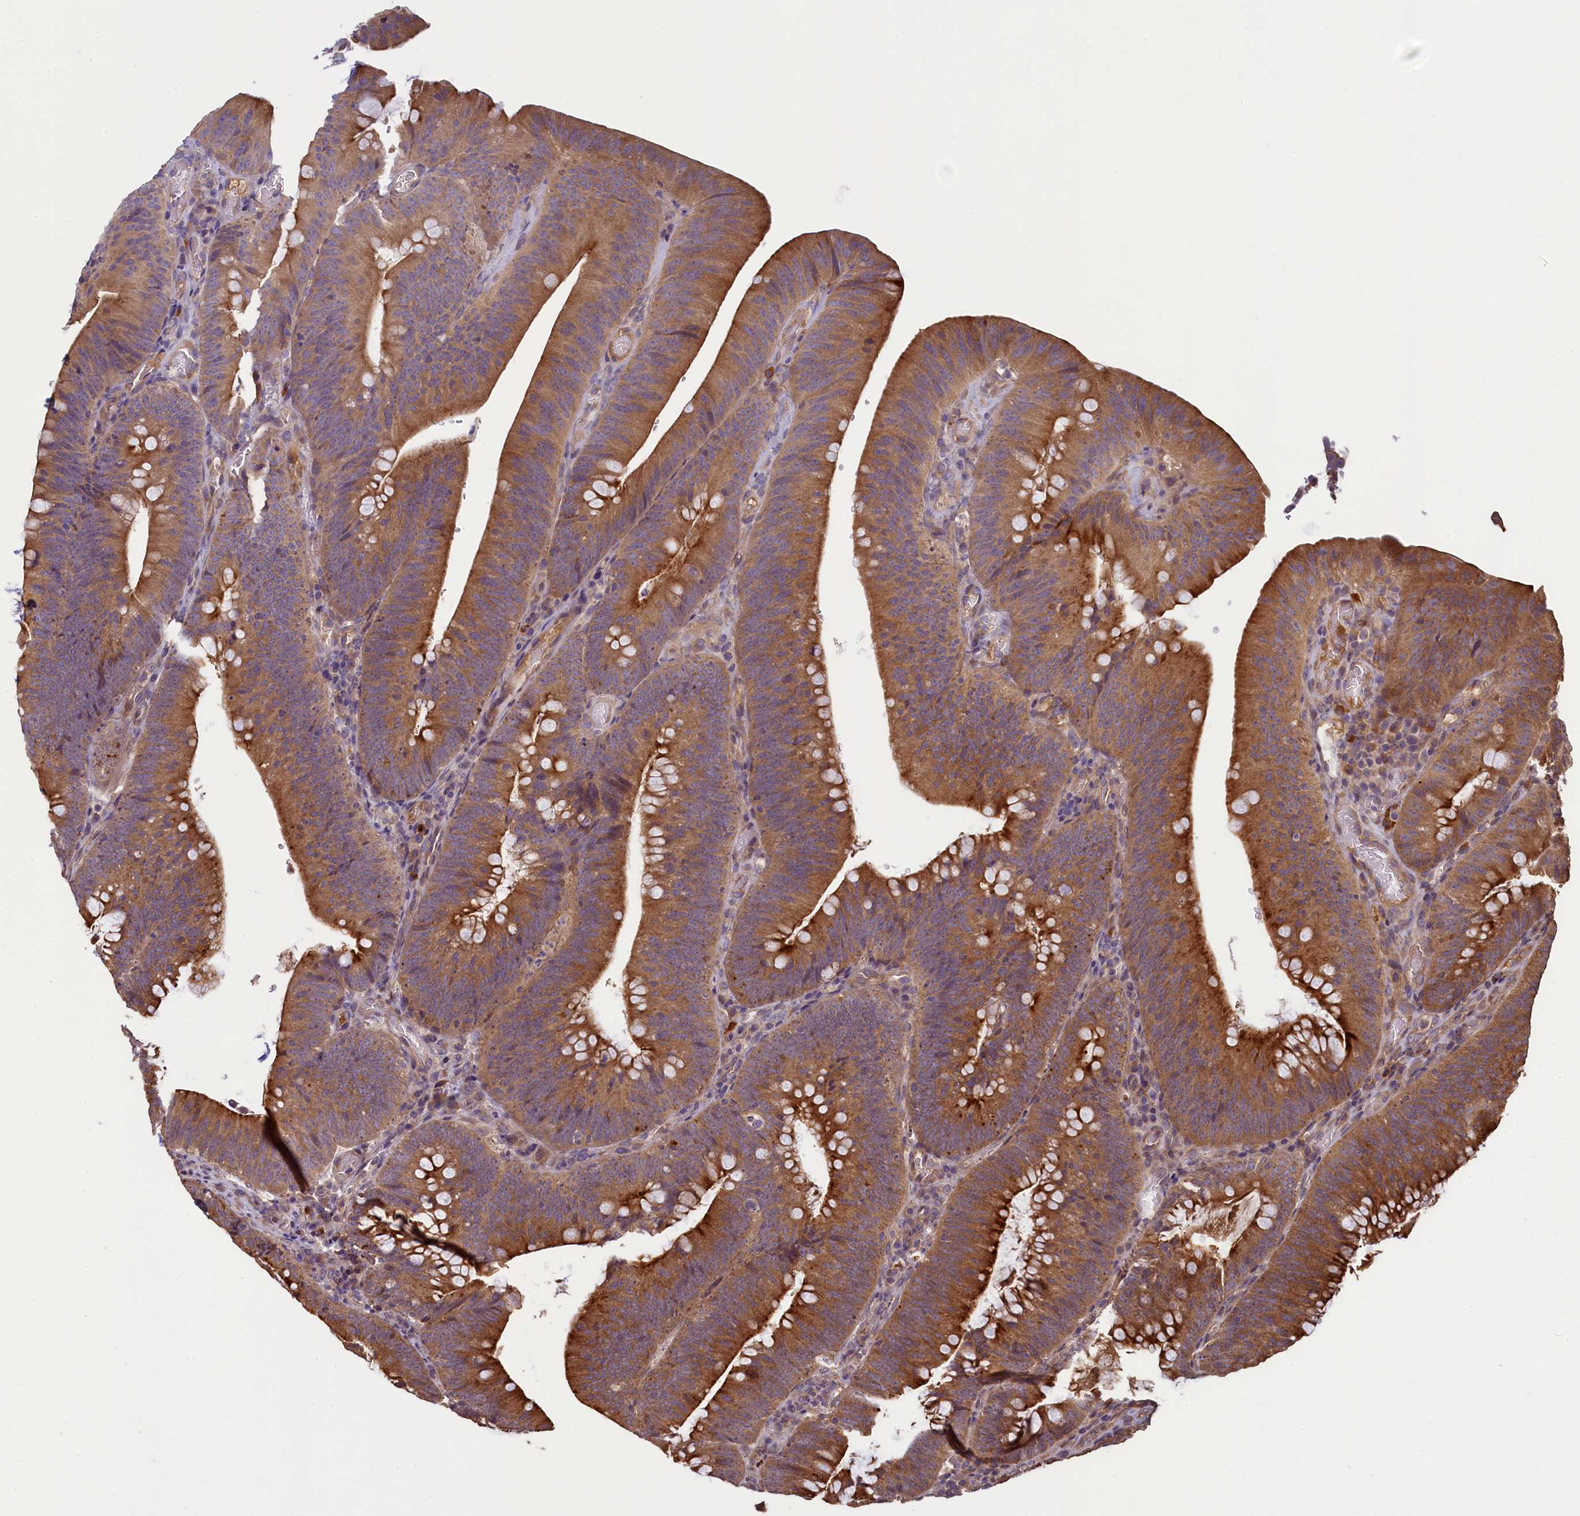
{"staining": {"intensity": "moderate", "quantity": "25%-75%", "location": "cytoplasmic/membranous"}, "tissue": "colorectal cancer", "cell_type": "Tumor cells", "image_type": "cancer", "snomed": [{"axis": "morphology", "description": "Normal tissue, NOS"}, {"axis": "topography", "description": "Colon"}], "caption": "About 25%-75% of tumor cells in human colorectal cancer show moderate cytoplasmic/membranous protein positivity as visualized by brown immunohistochemical staining.", "gene": "NUDT6", "patient": {"sex": "female", "age": 82}}